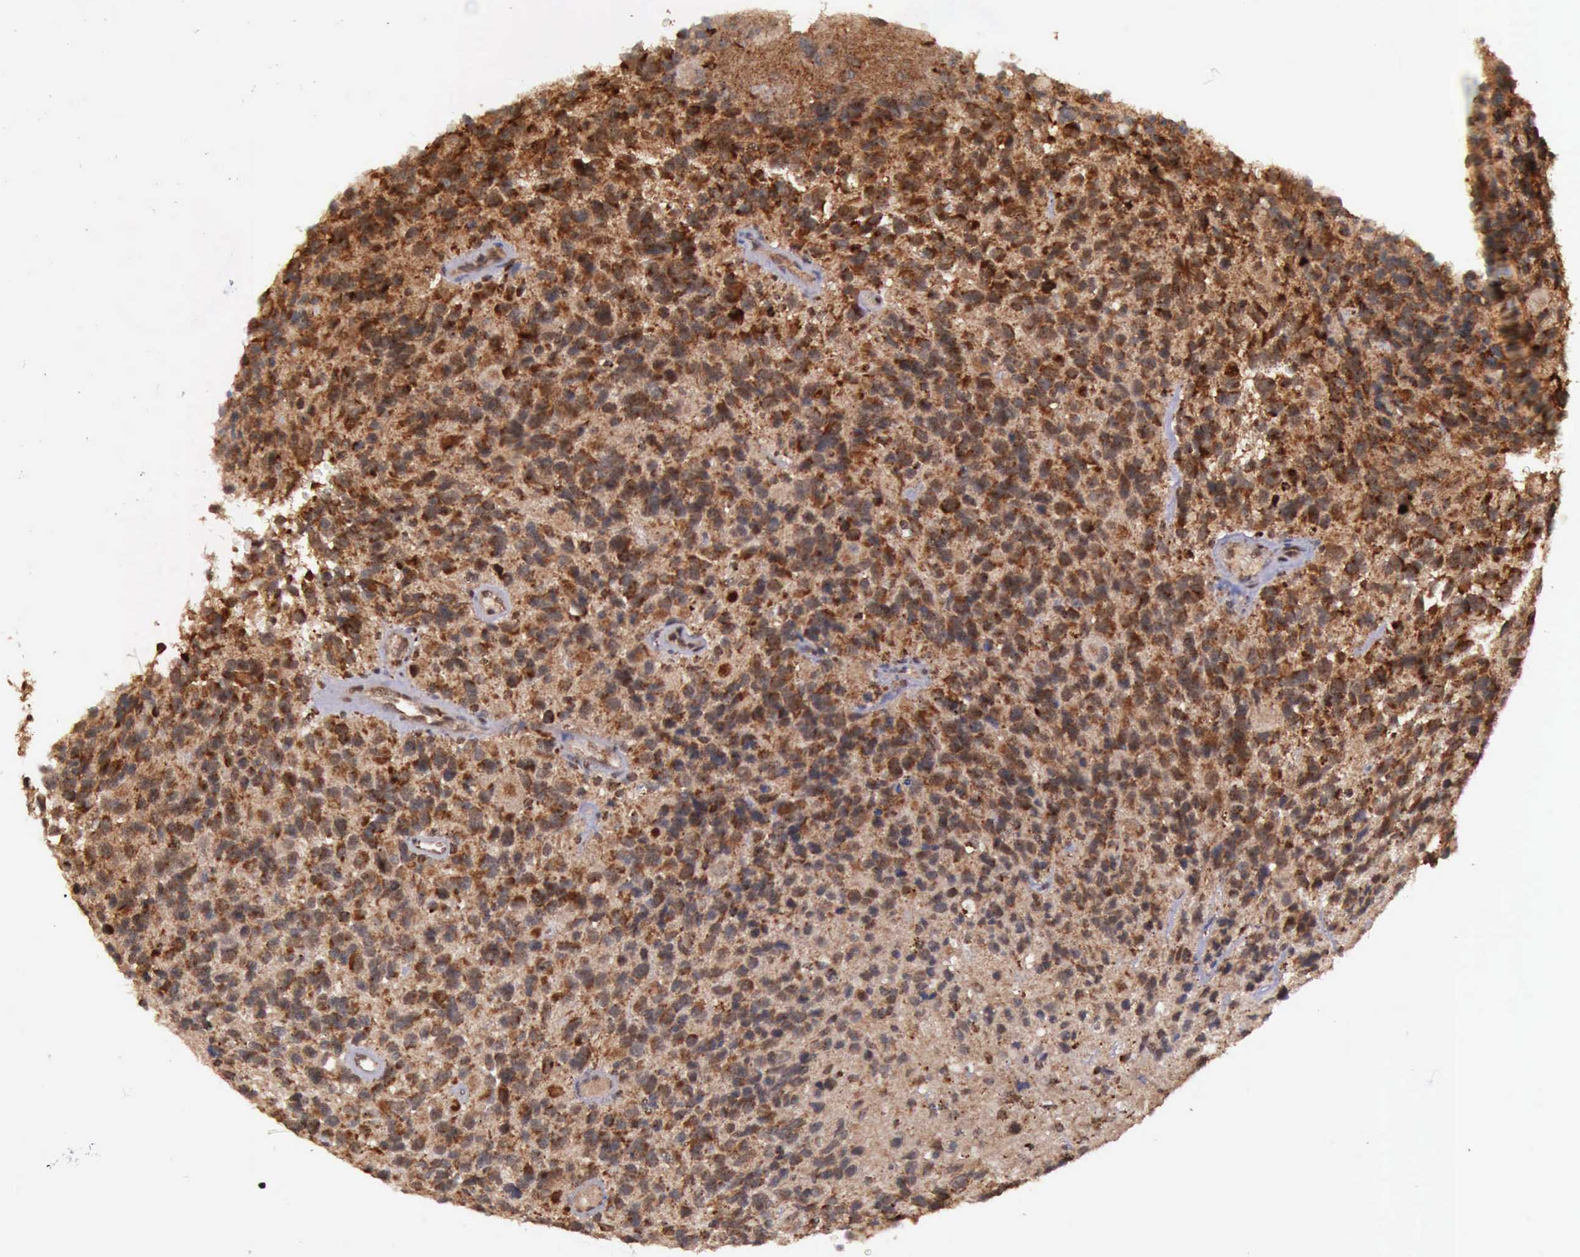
{"staining": {"intensity": "strong", "quantity": ">75%", "location": "cytoplasmic/membranous"}, "tissue": "glioma", "cell_type": "Tumor cells", "image_type": "cancer", "snomed": [{"axis": "morphology", "description": "Glioma, malignant, High grade"}, {"axis": "topography", "description": "Brain"}], "caption": "High-power microscopy captured an IHC image of glioma, revealing strong cytoplasmic/membranous expression in about >75% of tumor cells.", "gene": "ARMCX3", "patient": {"sex": "male", "age": 77}}